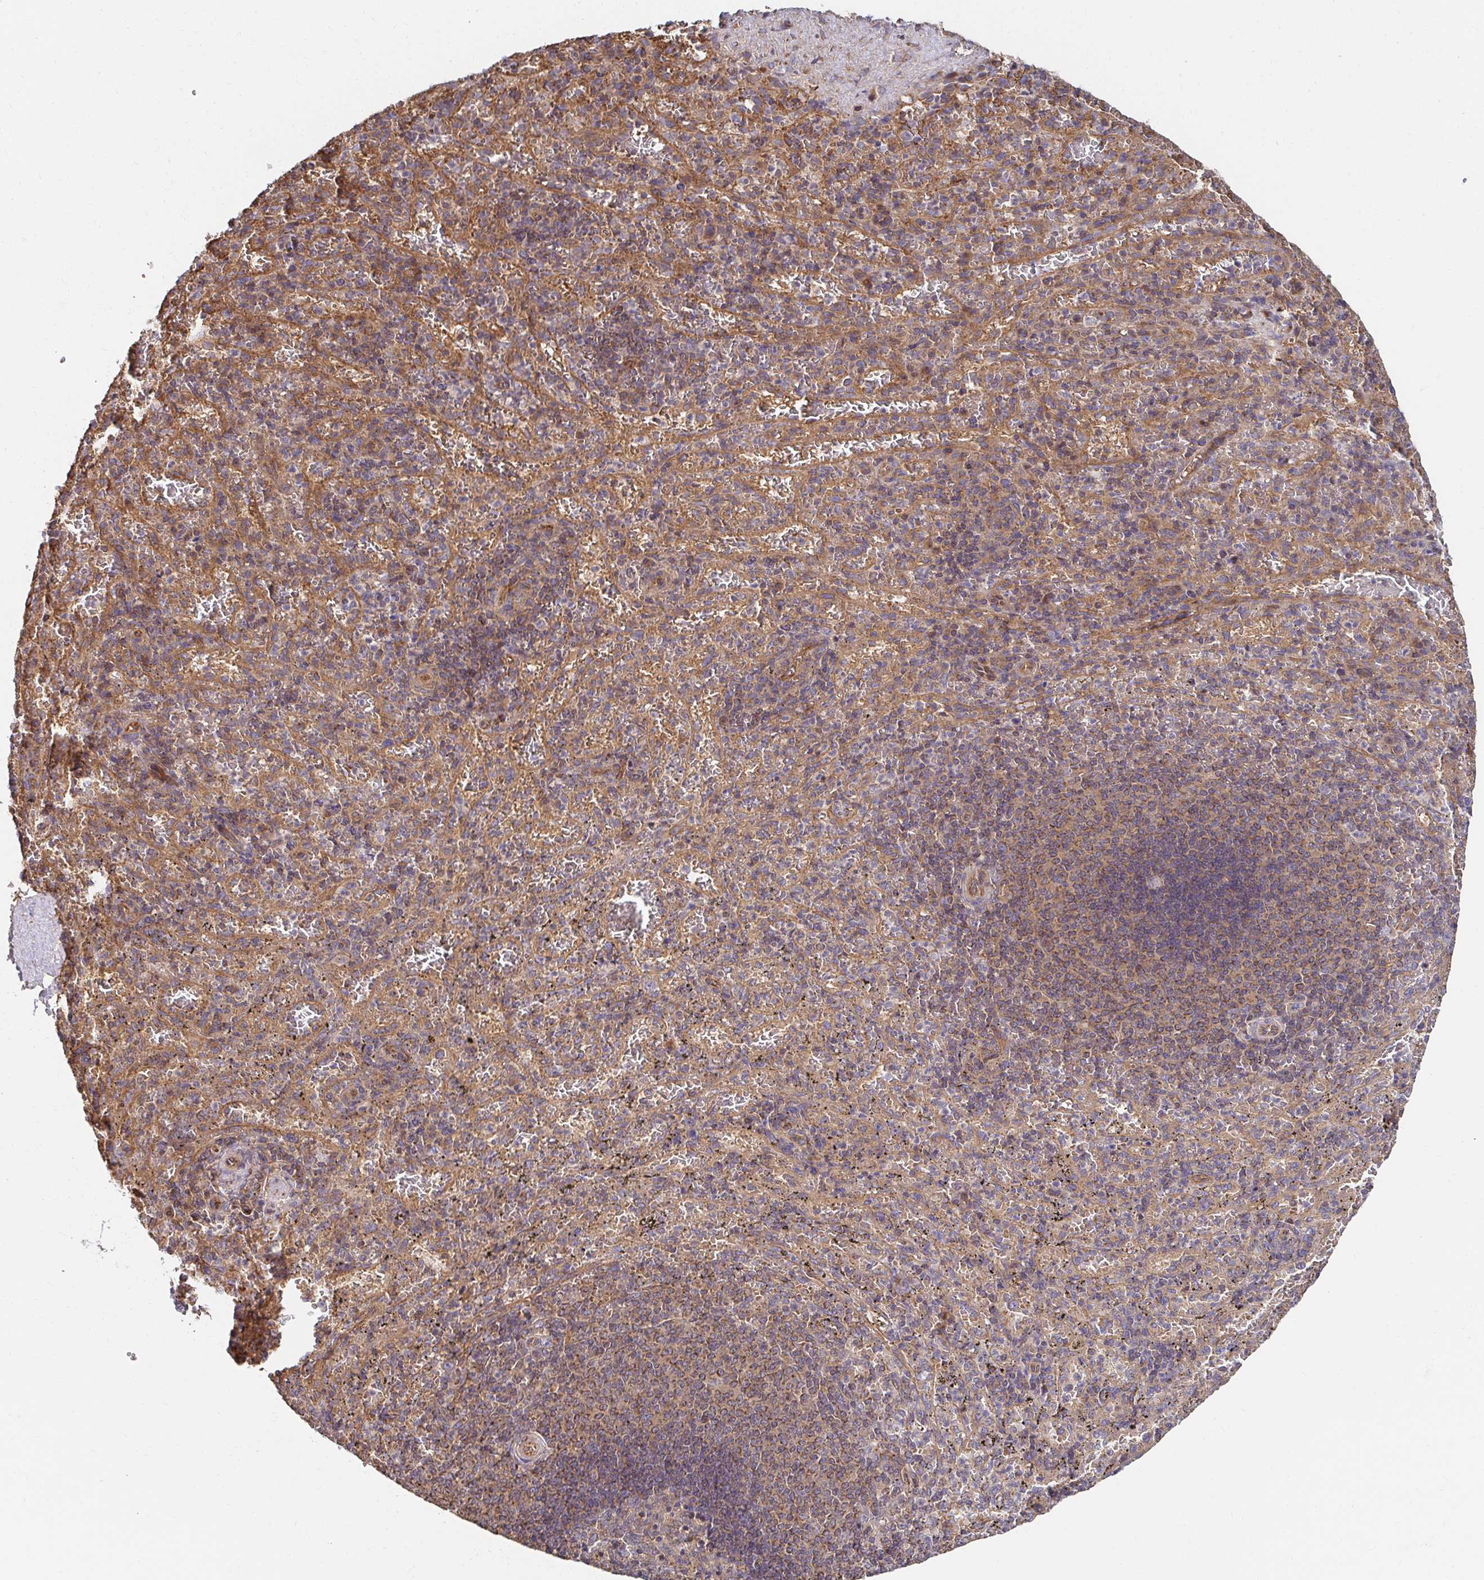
{"staining": {"intensity": "weak", "quantity": "<25%", "location": "cytoplasmic/membranous"}, "tissue": "spleen", "cell_type": "Cells in red pulp", "image_type": "normal", "snomed": [{"axis": "morphology", "description": "Normal tissue, NOS"}, {"axis": "topography", "description": "Spleen"}], "caption": "IHC of benign spleen shows no staining in cells in red pulp. Brightfield microscopy of IHC stained with DAB (brown) and hematoxylin (blue), captured at high magnification.", "gene": "APBB1", "patient": {"sex": "male", "age": 57}}